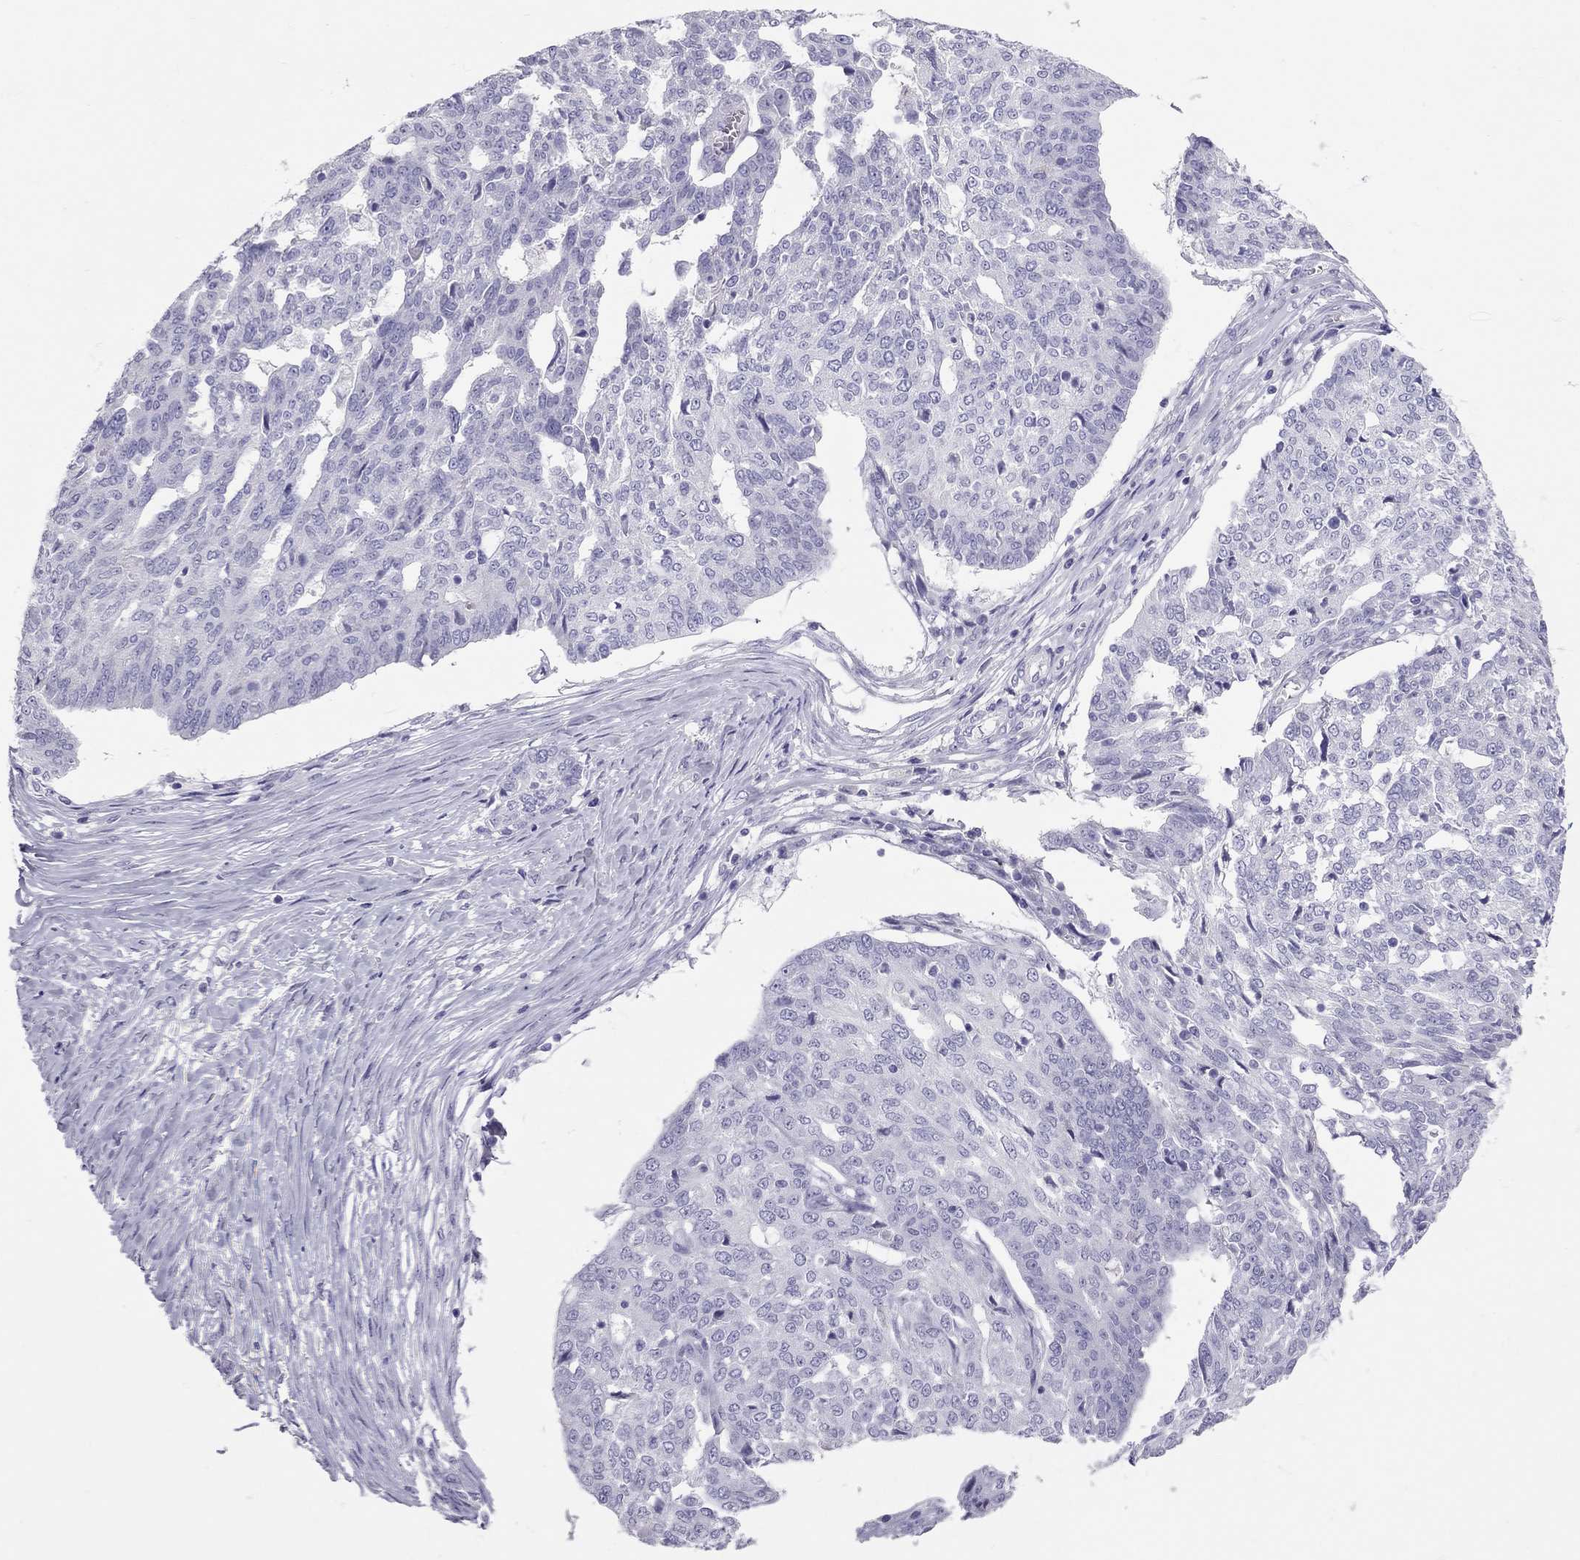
{"staining": {"intensity": "negative", "quantity": "none", "location": "none"}, "tissue": "ovarian cancer", "cell_type": "Tumor cells", "image_type": "cancer", "snomed": [{"axis": "morphology", "description": "Cystadenocarcinoma, serous, NOS"}, {"axis": "topography", "description": "Ovary"}], "caption": "This is an immunohistochemistry micrograph of human serous cystadenocarcinoma (ovarian). There is no expression in tumor cells.", "gene": "IL17REL", "patient": {"sex": "female", "age": 67}}